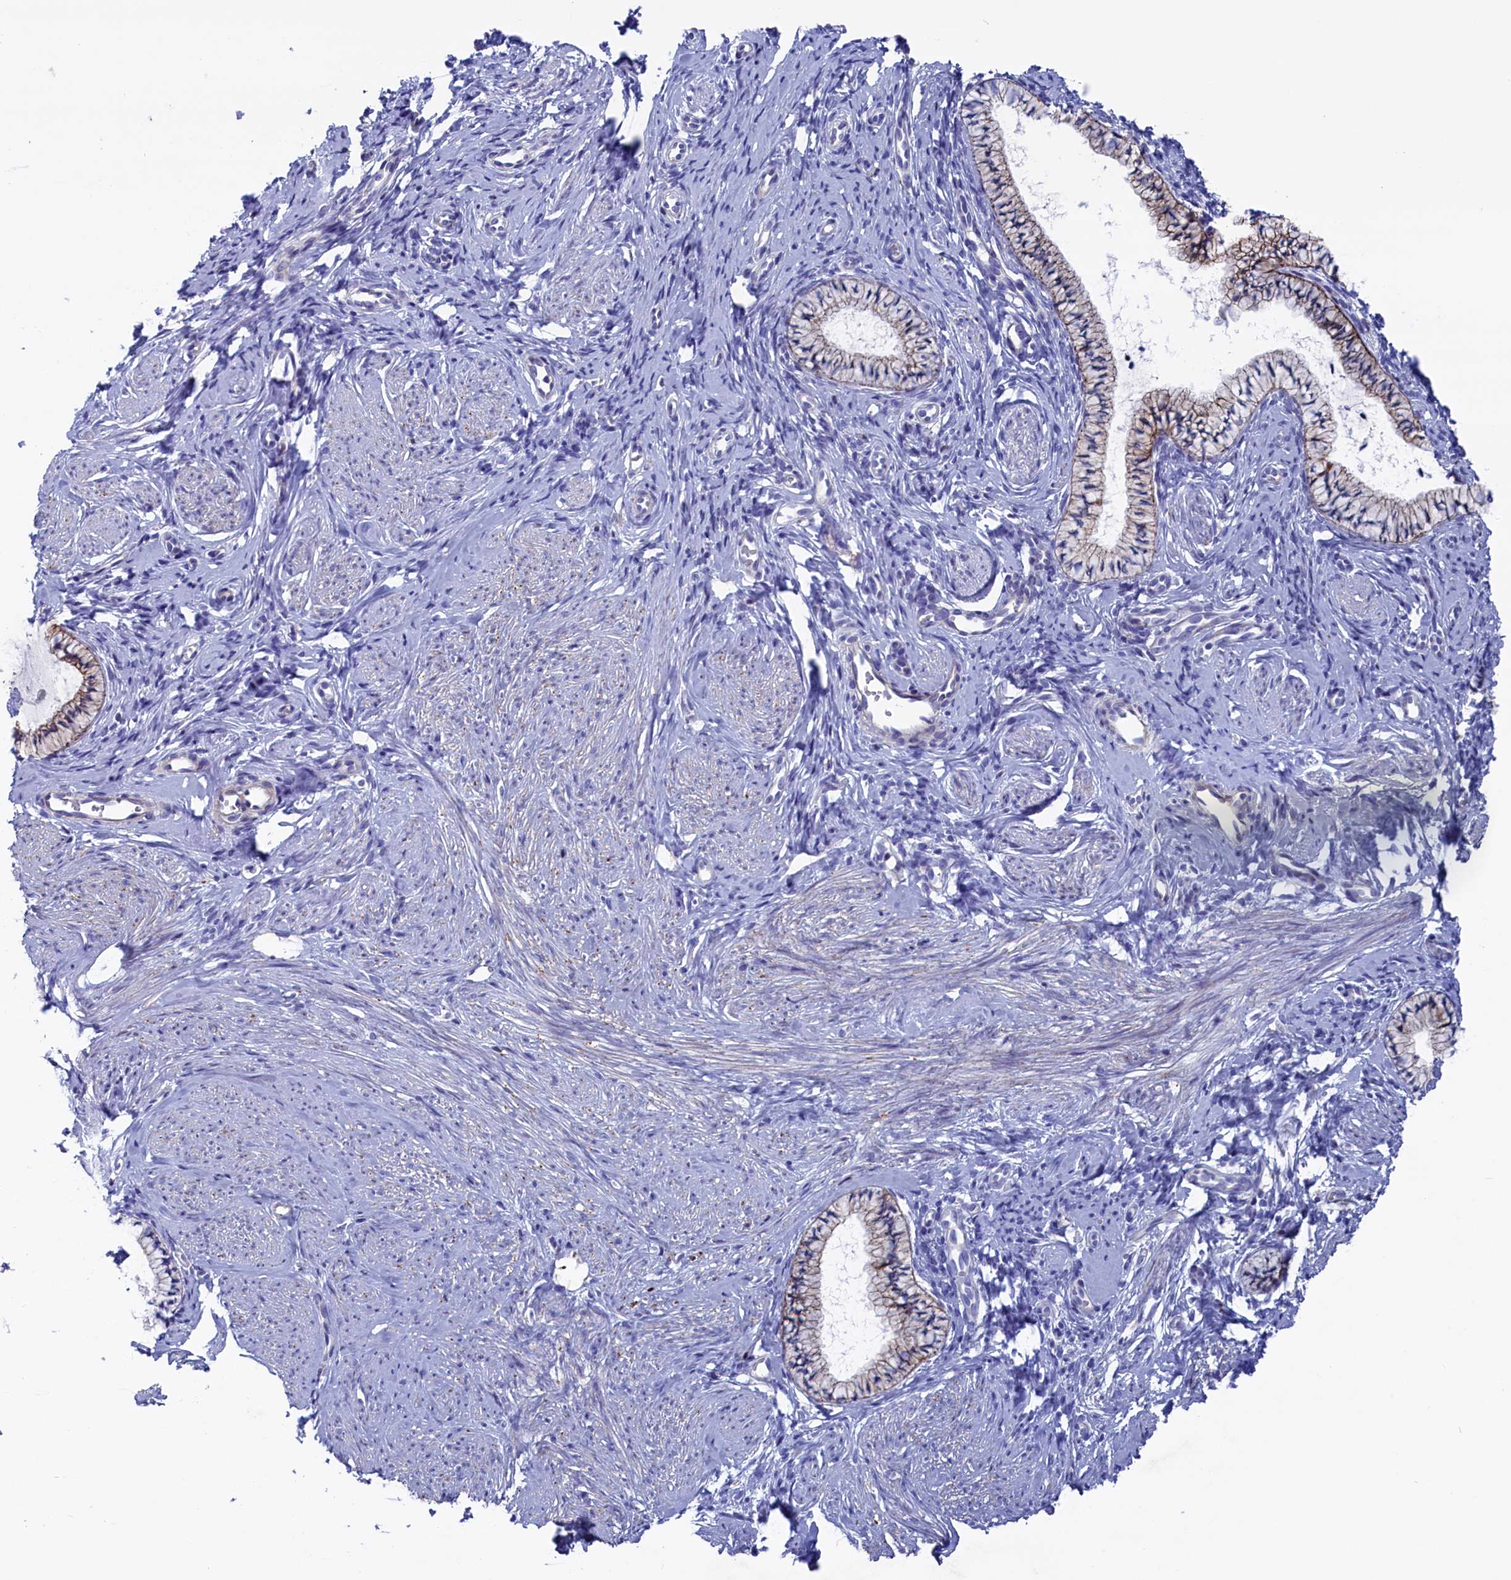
{"staining": {"intensity": "moderate", "quantity": "25%-75%", "location": "cytoplasmic/membranous"}, "tissue": "cervix", "cell_type": "Glandular cells", "image_type": "normal", "snomed": [{"axis": "morphology", "description": "Normal tissue, NOS"}, {"axis": "topography", "description": "Cervix"}], "caption": "DAB immunohistochemical staining of unremarkable human cervix exhibits moderate cytoplasmic/membranous protein expression in approximately 25%-75% of glandular cells.", "gene": "NUDT7", "patient": {"sex": "female", "age": 57}}